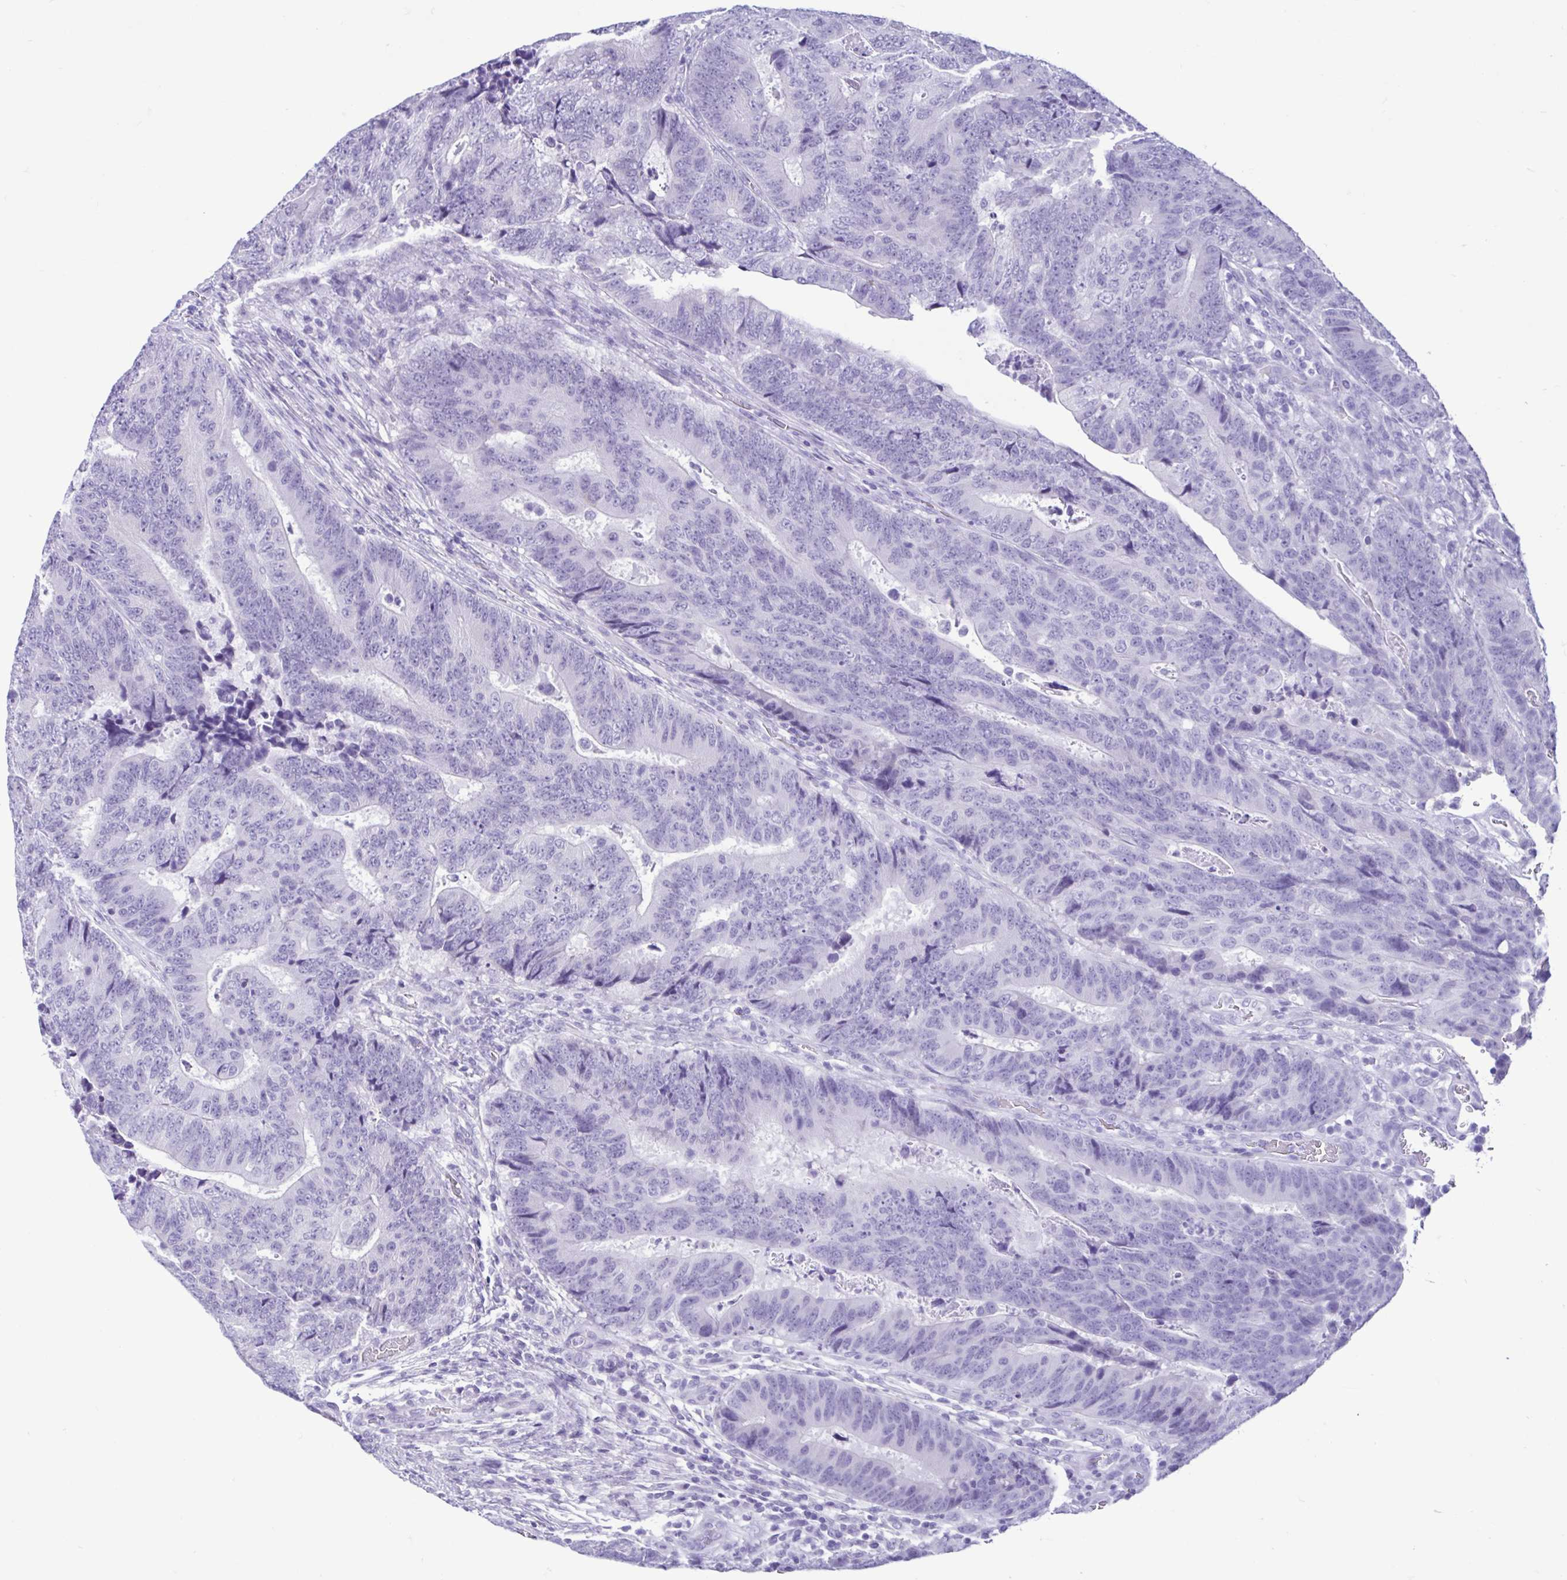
{"staining": {"intensity": "negative", "quantity": "none", "location": "none"}, "tissue": "colorectal cancer", "cell_type": "Tumor cells", "image_type": "cancer", "snomed": [{"axis": "morphology", "description": "Adenocarcinoma, NOS"}, {"axis": "topography", "description": "Colon"}], "caption": "Immunohistochemistry (IHC) image of adenocarcinoma (colorectal) stained for a protein (brown), which demonstrates no staining in tumor cells.", "gene": "SPATA16", "patient": {"sex": "female", "age": 48}}